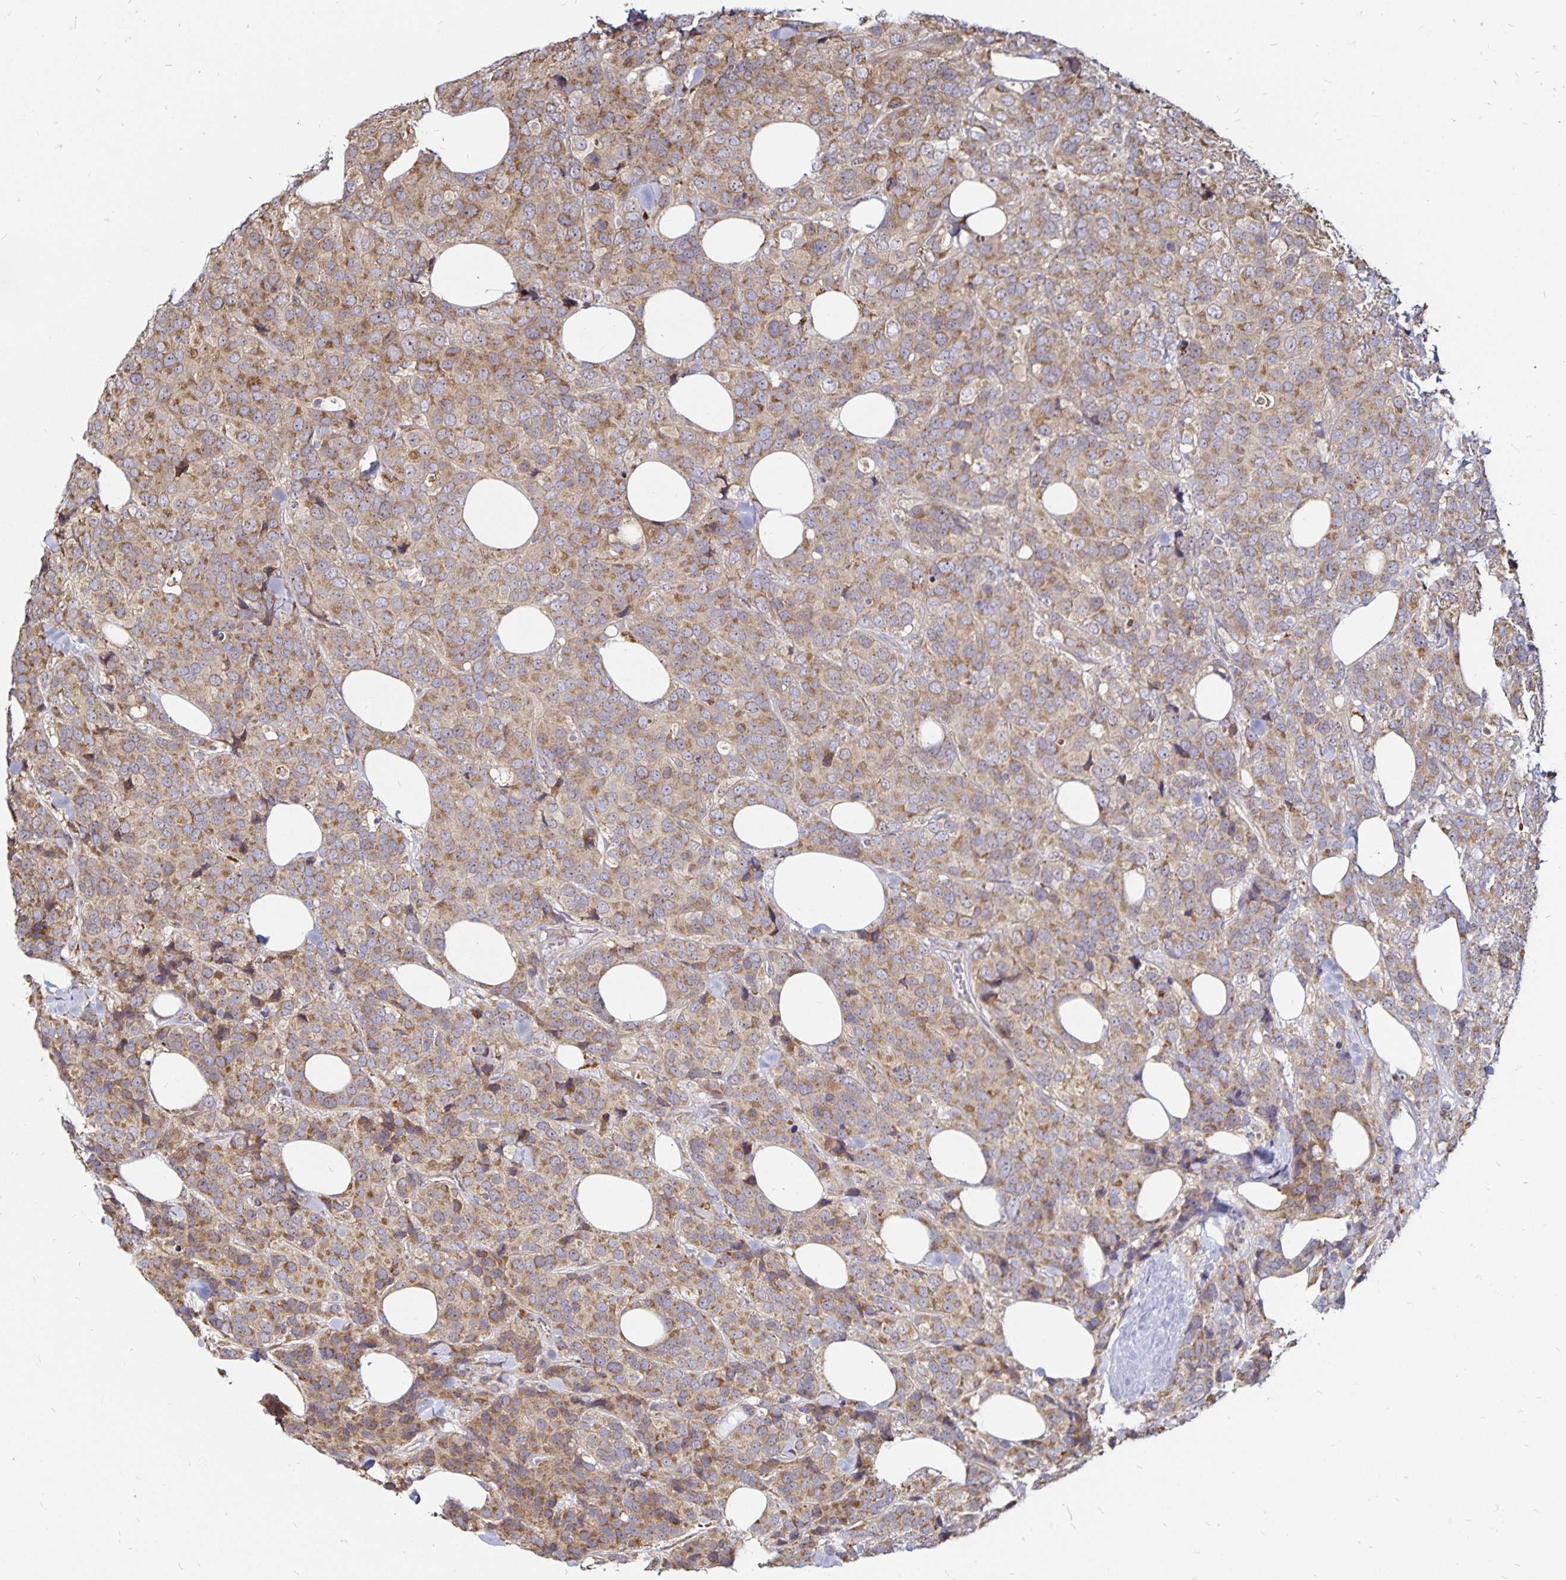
{"staining": {"intensity": "weak", "quantity": ">75%", "location": "cytoplasmic/membranous"}, "tissue": "breast cancer", "cell_type": "Tumor cells", "image_type": "cancer", "snomed": [{"axis": "morphology", "description": "Lobular carcinoma"}, {"axis": "topography", "description": "Breast"}], "caption": "This histopathology image displays IHC staining of breast cancer, with low weak cytoplasmic/membranous expression in about >75% of tumor cells.", "gene": "CYP27A1", "patient": {"sex": "female", "age": 59}}